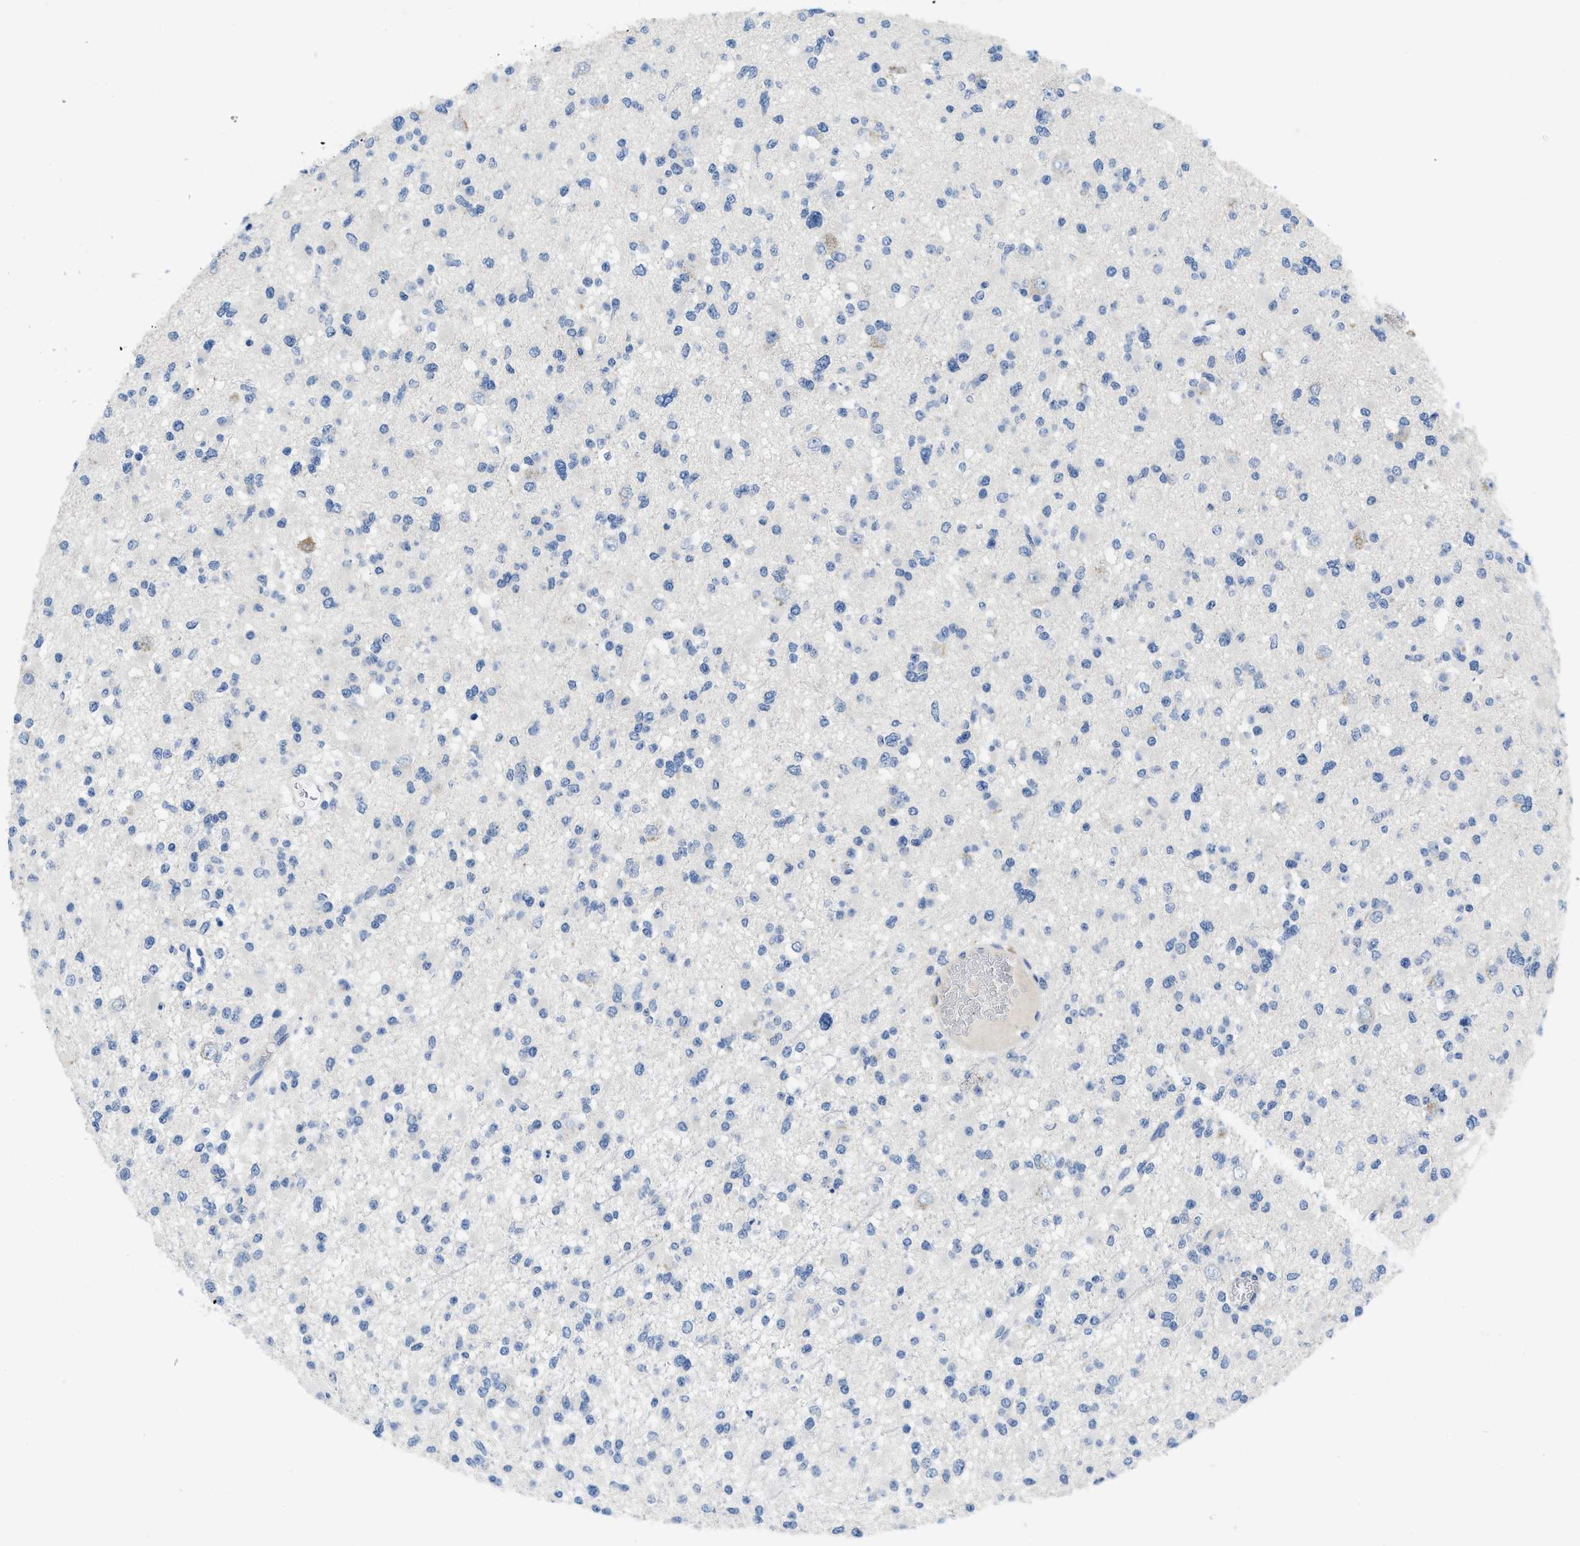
{"staining": {"intensity": "negative", "quantity": "none", "location": "none"}, "tissue": "glioma", "cell_type": "Tumor cells", "image_type": "cancer", "snomed": [{"axis": "morphology", "description": "Glioma, malignant, Low grade"}, {"axis": "topography", "description": "Brain"}], "caption": "IHC image of malignant low-grade glioma stained for a protein (brown), which exhibits no positivity in tumor cells.", "gene": "PYY", "patient": {"sex": "female", "age": 22}}